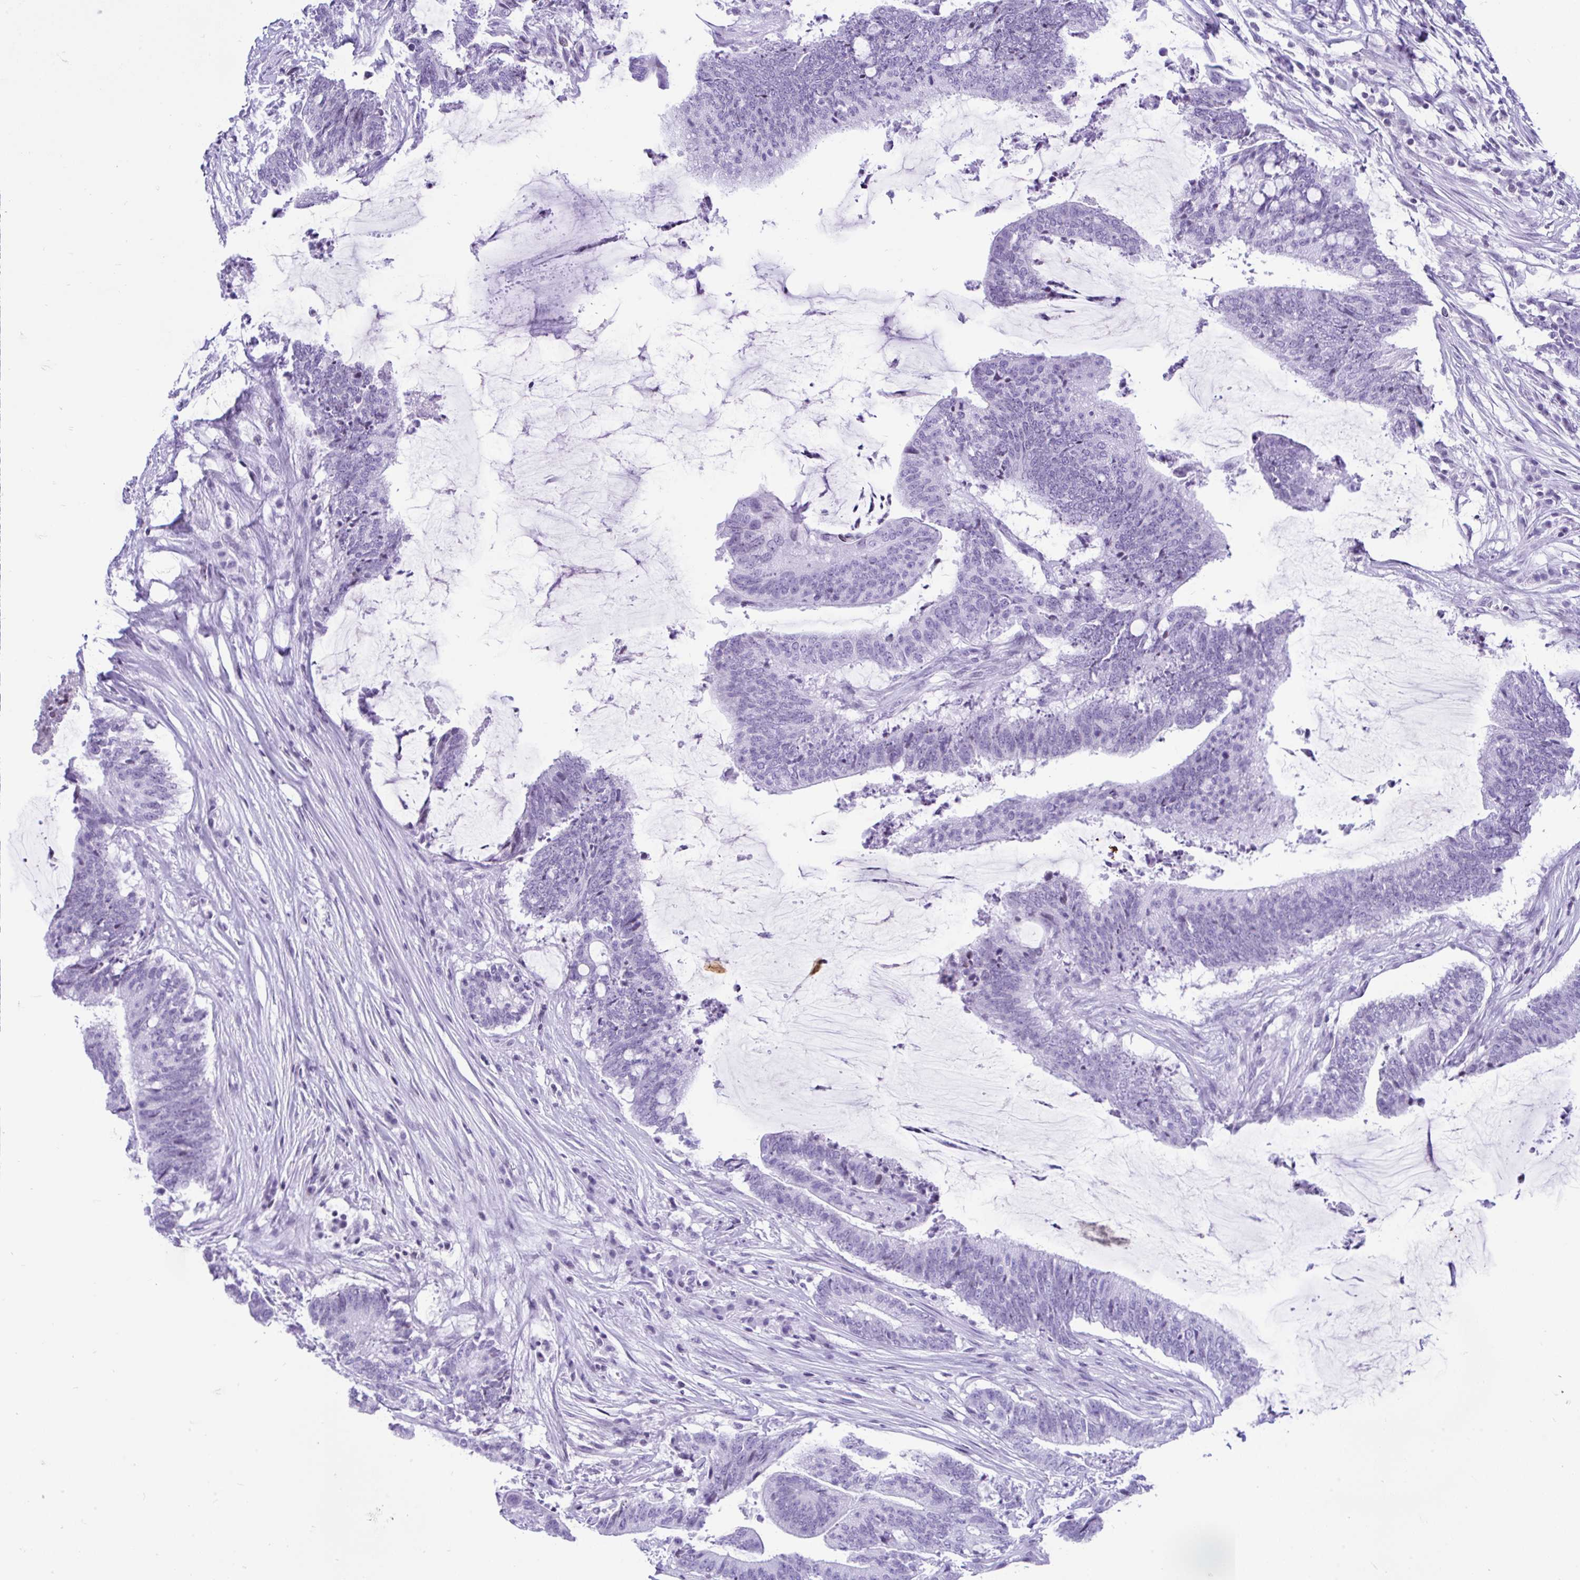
{"staining": {"intensity": "negative", "quantity": "none", "location": "none"}, "tissue": "colorectal cancer", "cell_type": "Tumor cells", "image_type": "cancer", "snomed": [{"axis": "morphology", "description": "Adenocarcinoma, NOS"}, {"axis": "topography", "description": "Colon"}], "caption": "A high-resolution photomicrograph shows immunohistochemistry staining of colorectal cancer, which shows no significant positivity in tumor cells.", "gene": "KRT27", "patient": {"sex": "female", "age": 43}}